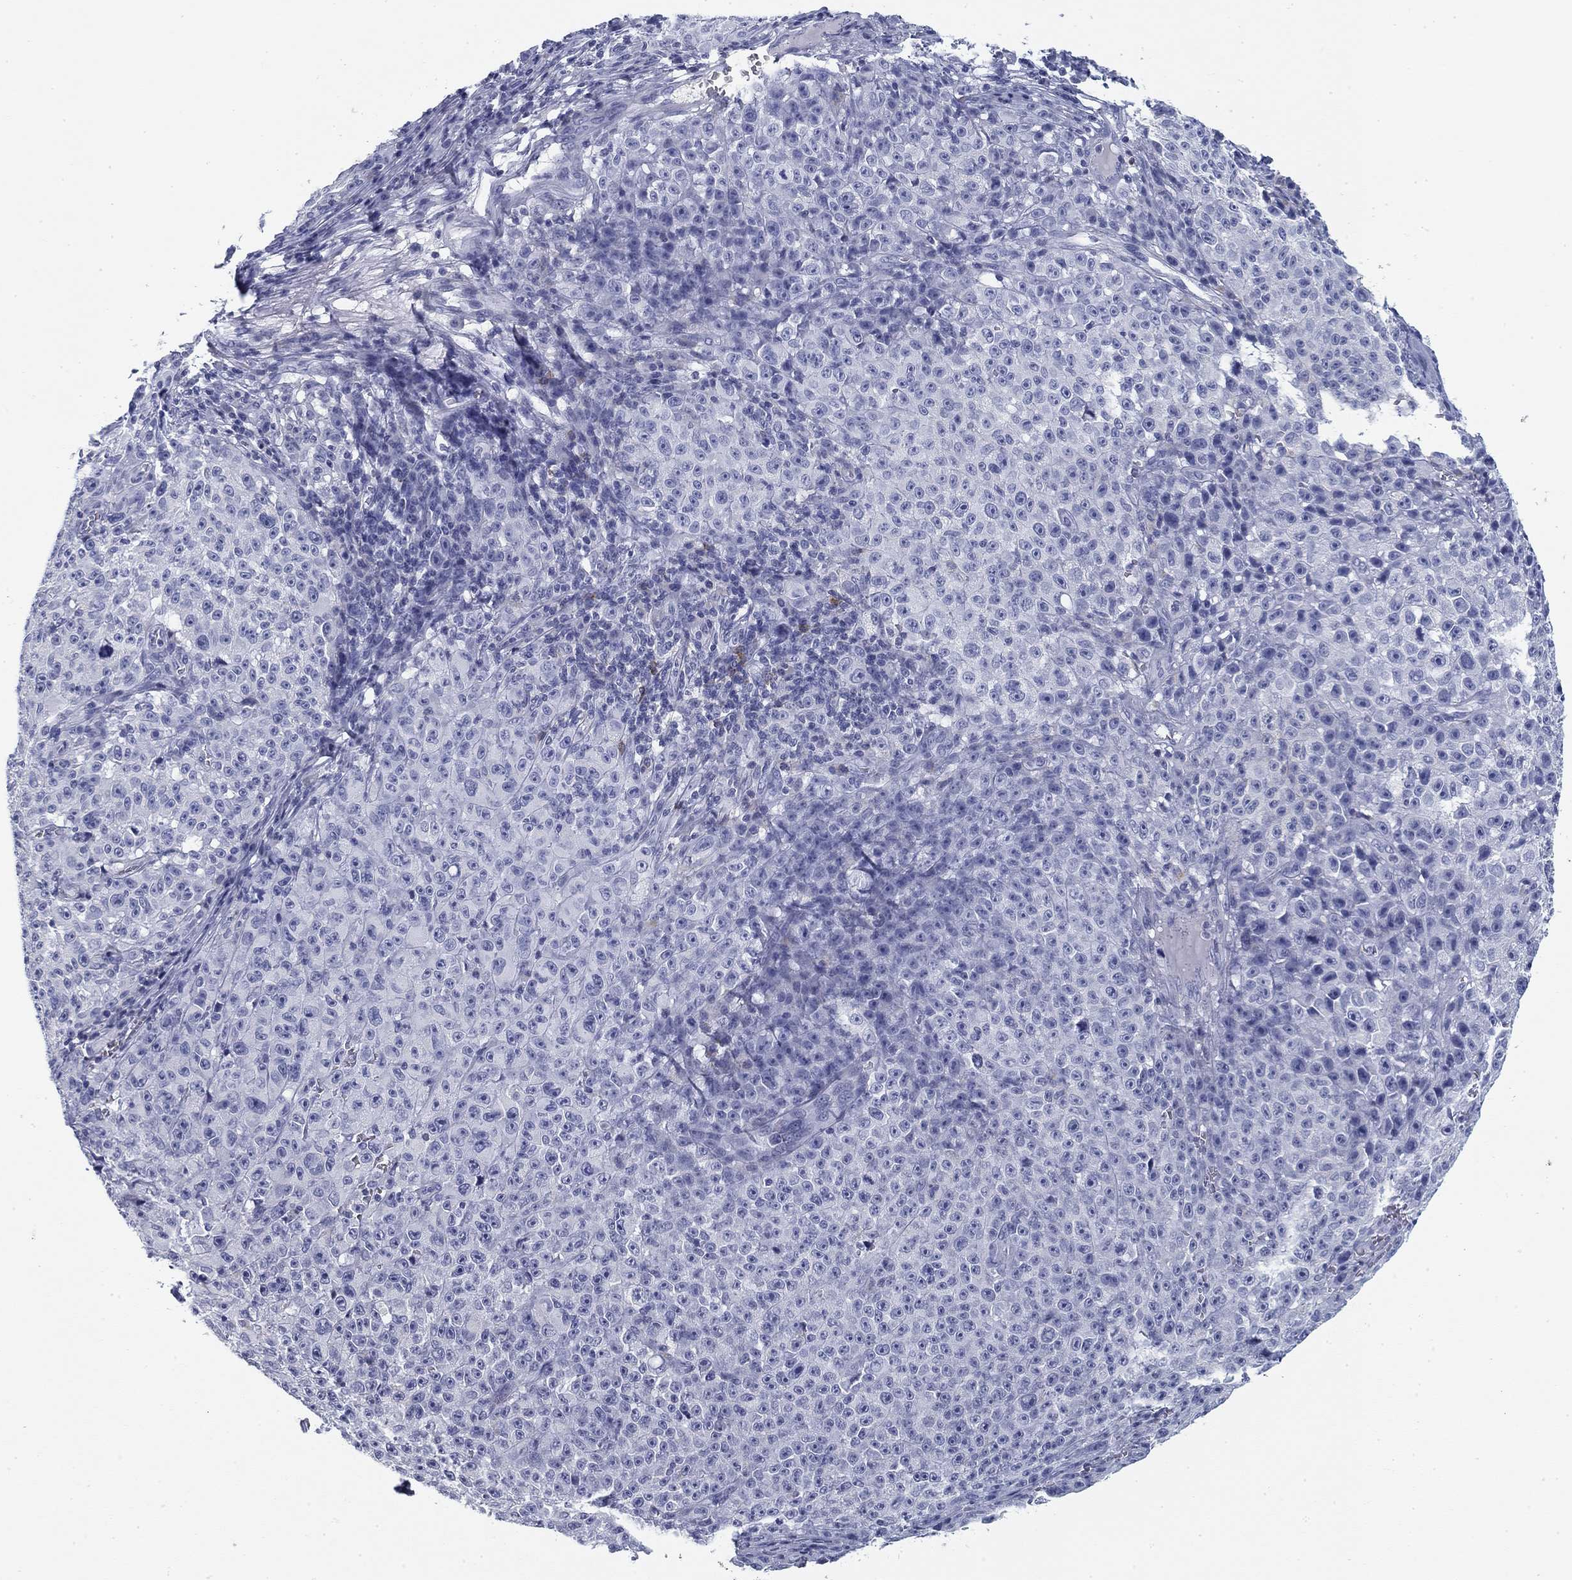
{"staining": {"intensity": "negative", "quantity": "none", "location": "none"}, "tissue": "melanoma", "cell_type": "Tumor cells", "image_type": "cancer", "snomed": [{"axis": "morphology", "description": "Malignant melanoma, NOS"}, {"axis": "topography", "description": "Skin"}], "caption": "The IHC histopathology image has no significant expression in tumor cells of malignant melanoma tissue. (DAB (3,3'-diaminobenzidine) immunohistochemistry (IHC) with hematoxylin counter stain).", "gene": "CD79B", "patient": {"sex": "female", "age": 82}}